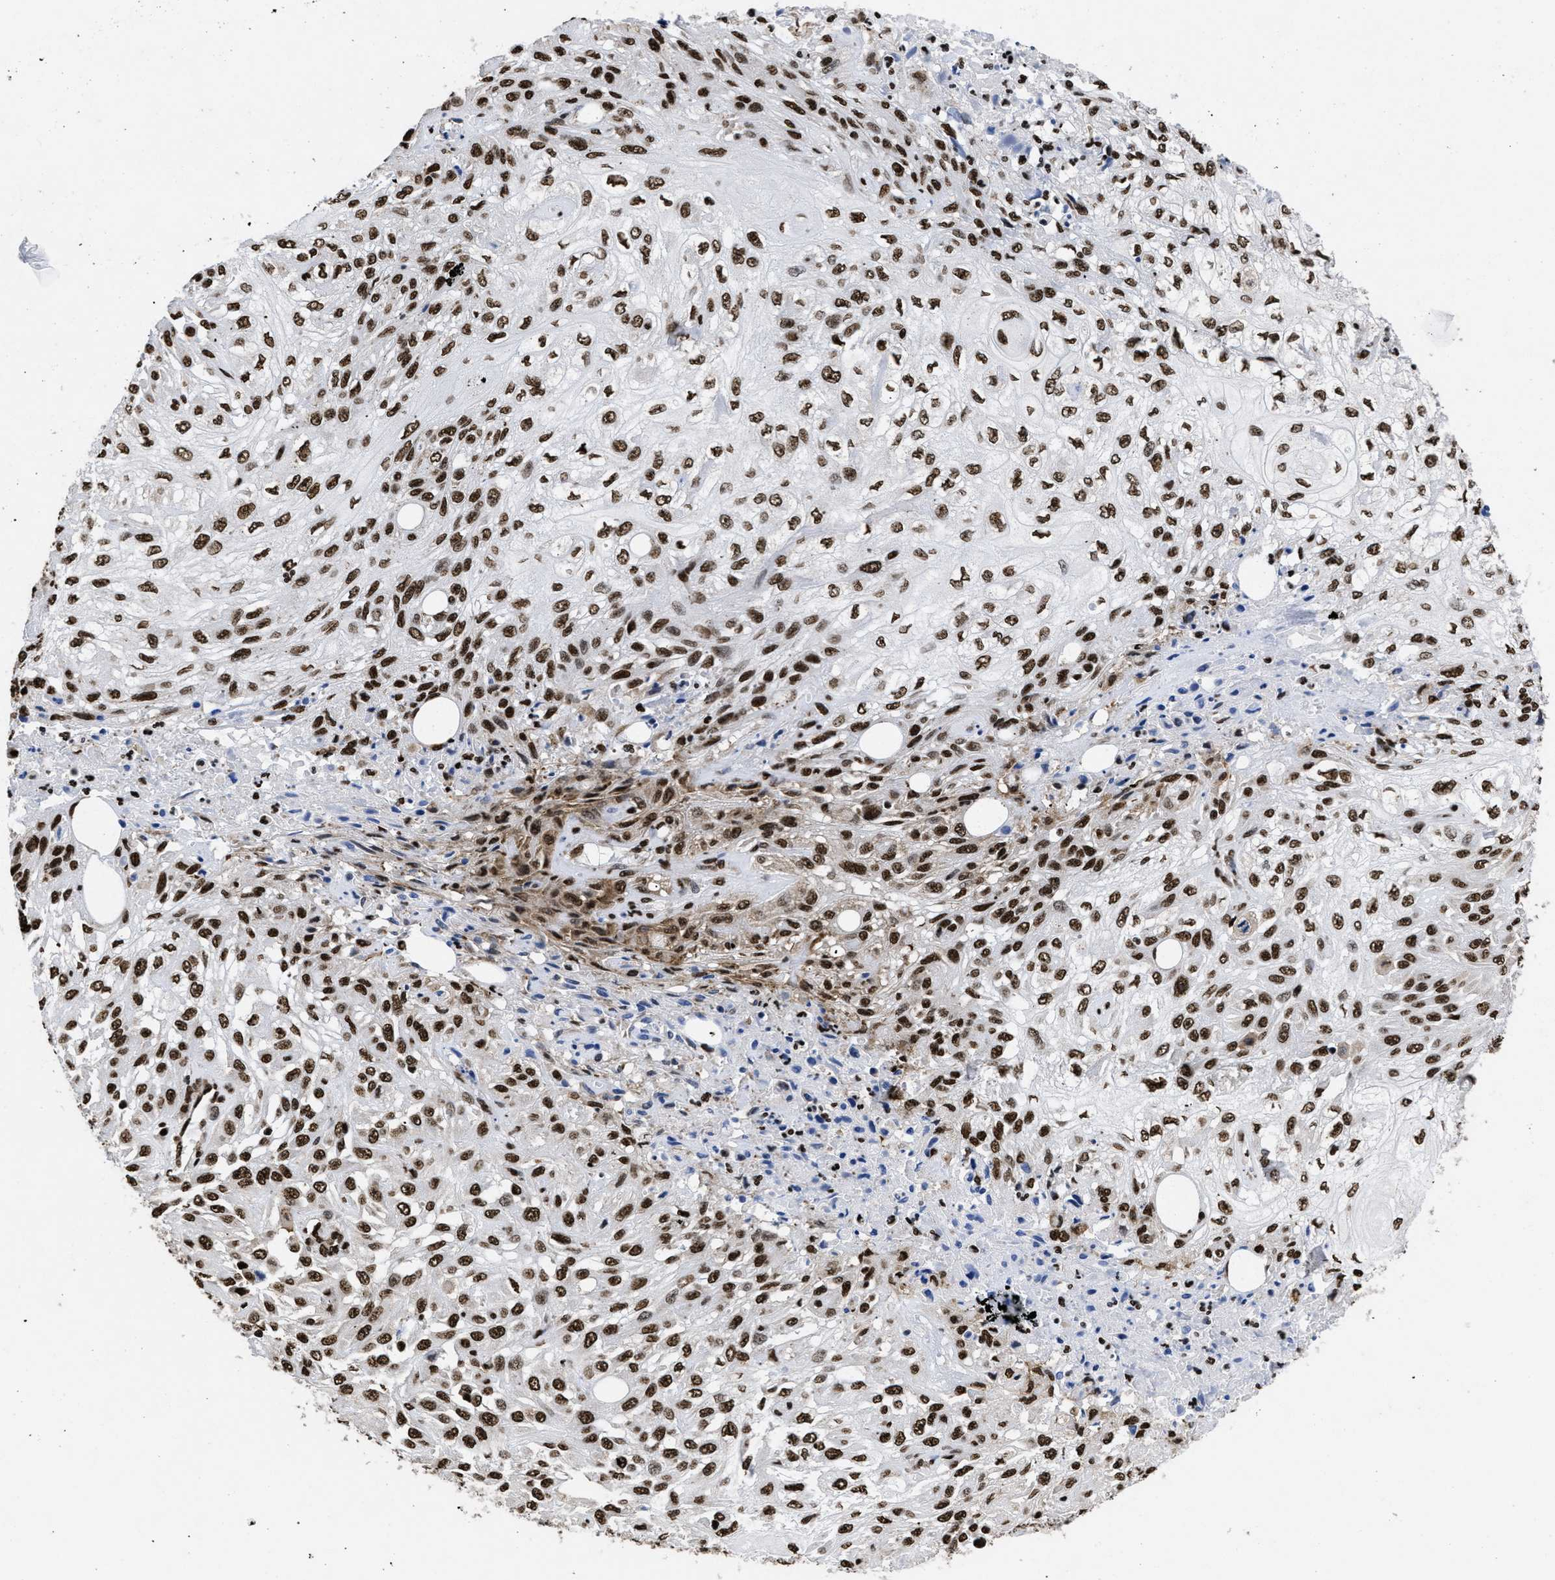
{"staining": {"intensity": "strong", "quantity": ">75%", "location": "nuclear"}, "tissue": "skin cancer", "cell_type": "Tumor cells", "image_type": "cancer", "snomed": [{"axis": "morphology", "description": "Squamous cell carcinoma, NOS"}, {"axis": "morphology", "description": "Squamous cell carcinoma, metastatic, NOS"}, {"axis": "topography", "description": "Skin"}, {"axis": "topography", "description": "Lymph node"}], "caption": "A histopathology image of metastatic squamous cell carcinoma (skin) stained for a protein reveals strong nuclear brown staining in tumor cells.", "gene": "CALHM3", "patient": {"sex": "male", "age": 75}}